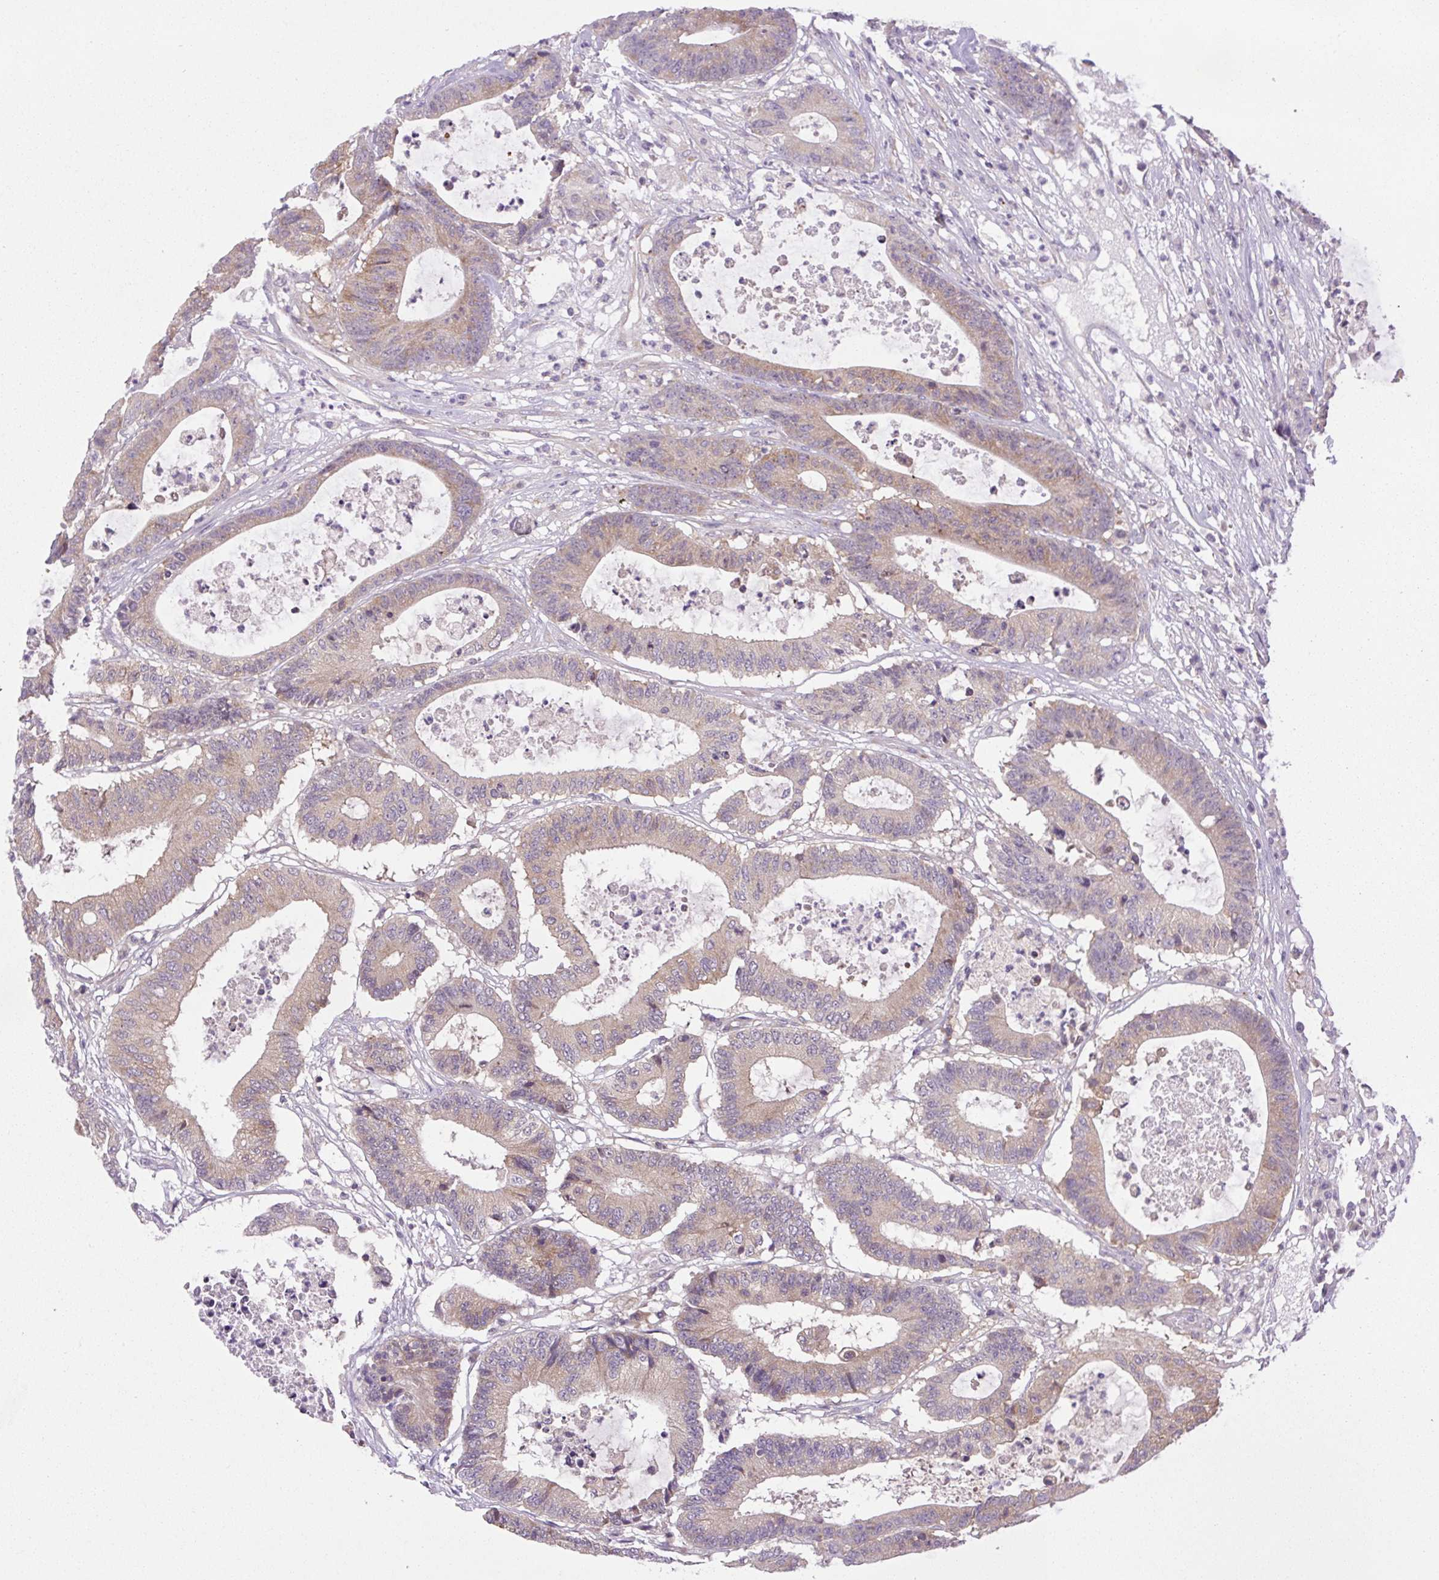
{"staining": {"intensity": "weak", "quantity": "<25%", "location": "cytoplasmic/membranous"}, "tissue": "colorectal cancer", "cell_type": "Tumor cells", "image_type": "cancer", "snomed": [{"axis": "morphology", "description": "Adenocarcinoma, NOS"}, {"axis": "topography", "description": "Colon"}], "caption": "IHC histopathology image of human colorectal adenocarcinoma stained for a protein (brown), which displays no staining in tumor cells. (Brightfield microscopy of DAB IHC at high magnification).", "gene": "MINK1", "patient": {"sex": "female", "age": 84}}